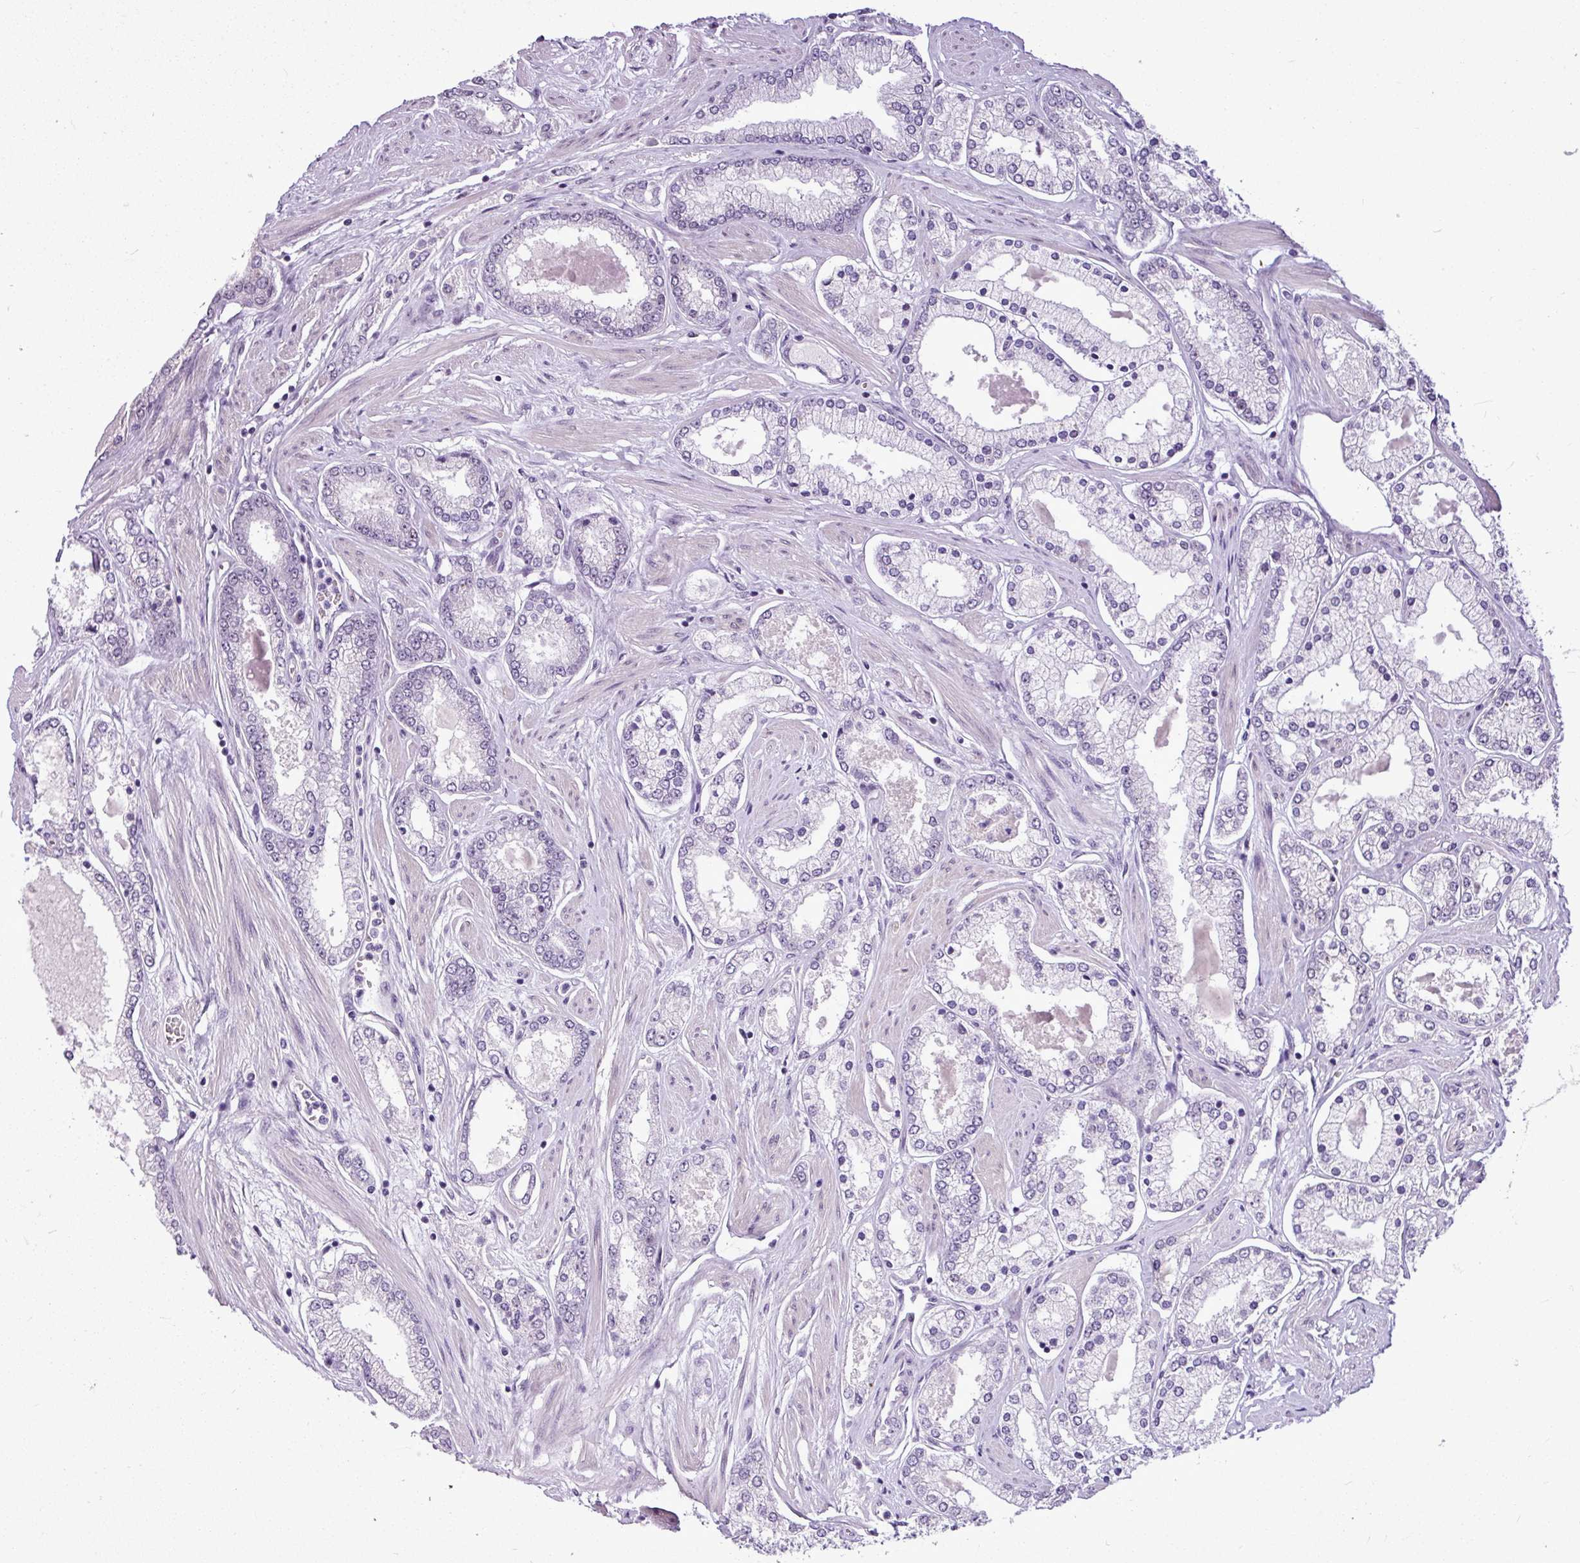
{"staining": {"intensity": "negative", "quantity": "none", "location": "none"}, "tissue": "prostate cancer", "cell_type": "Tumor cells", "image_type": "cancer", "snomed": [{"axis": "morphology", "description": "Adenocarcinoma, Low grade"}, {"axis": "topography", "description": "Prostate"}], "caption": "This is an IHC histopathology image of human adenocarcinoma (low-grade) (prostate). There is no positivity in tumor cells.", "gene": "UTP18", "patient": {"sex": "male", "age": 42}}